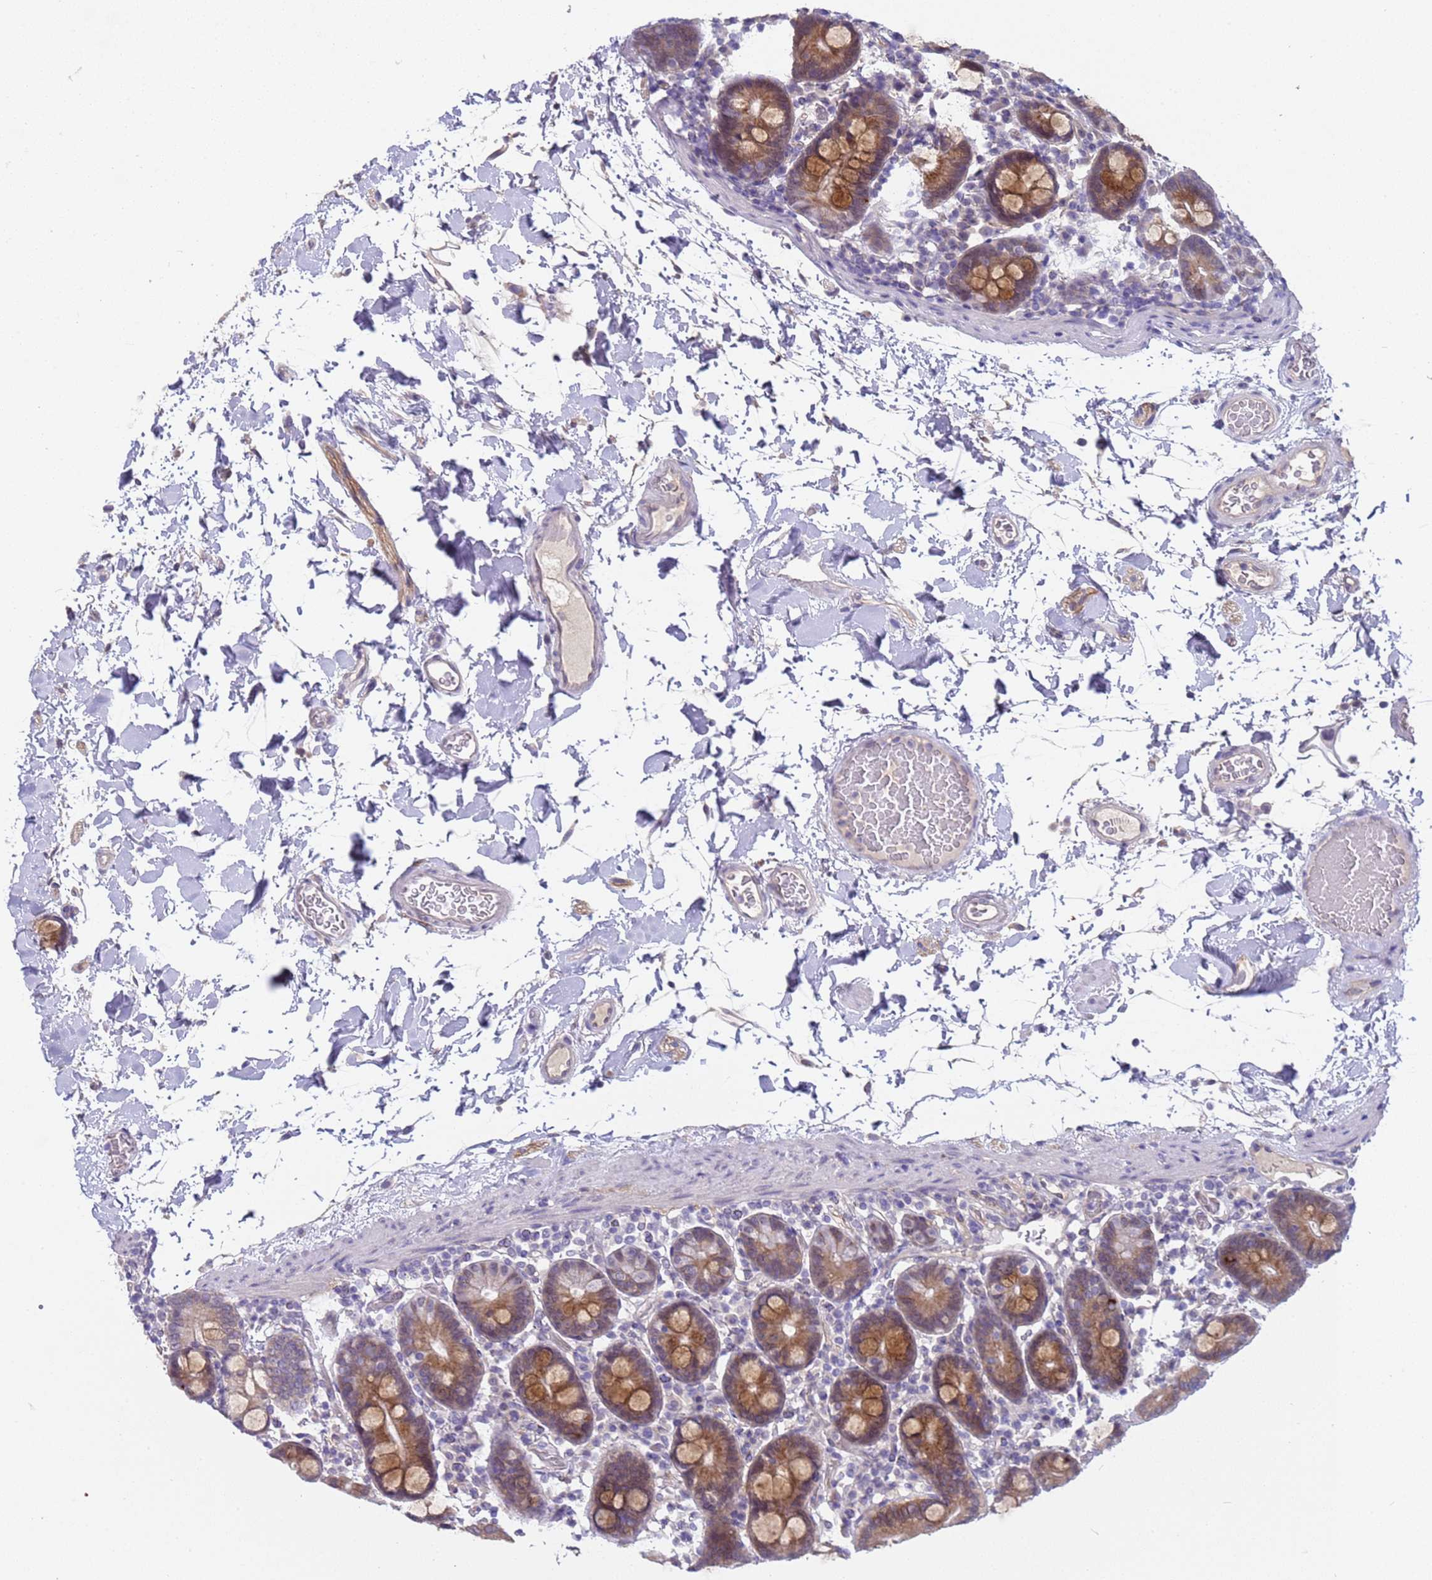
{"staining": {"intensity": "moderate", "quantity": ">75%", "location": "cytoplasmic/membranous,nuclear"}, "tissue": "duodenum", "cell_type": "Glandular cells", "image_type": "normal", "snomed": [{"axis": "morphology", "description": "Normal tissue, NOS"}, {"axis": "topography", "description": "Duodenum"}], "caption": "A high-resolution image shows IHC staining of benign duodenum, which reveals moderate cytoplasmic/membranous,nuclear positivity in about >75% of glandular cells.", "gene": "TRMT10A", "patient": {"sex": "male", "age": 55}}